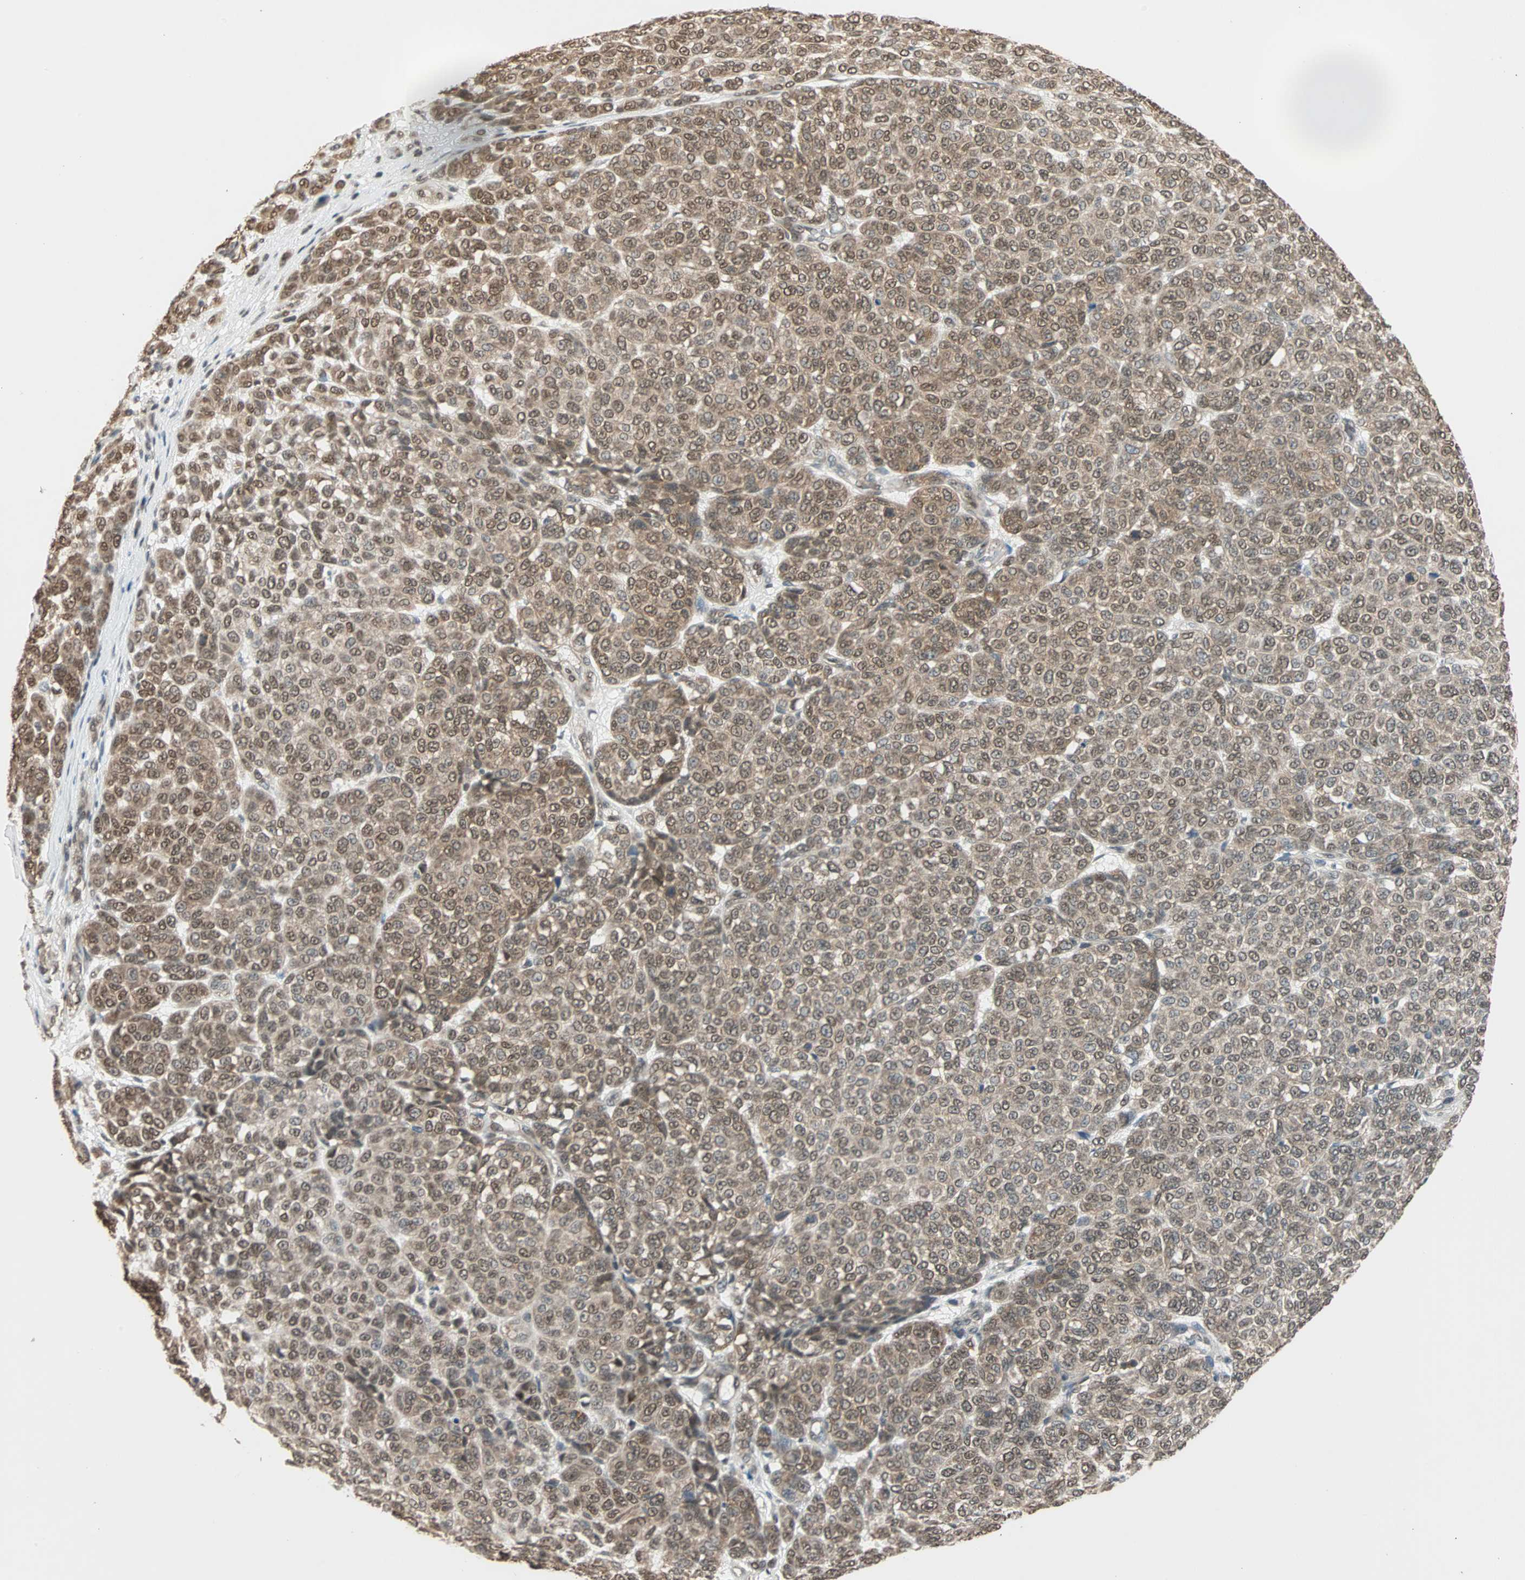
{"staining": {"intensity": "moderate", "quantity": ">75%", "location": "cytoplasmic/membranous,nuclear"}, "tissue": "melanoma", "cell_type": "Tumor cells", "image_type": "cancer", "snomed": [{"axis": "morphology", "description": "Malignant melanoma, NOS"}, {"axis": "topography", "description": "Skin"}], "caption": "Immunohistochemistry of malignant melanoma displays medium levels of moderate cytoplasmic/membranous and nuclear expression in about >75% of tumor cells. The staining was performed using DAB, with brown indicating positive protein expression. Nuclei are stained blue with hematoxylin.", "gene": "DAZAP1", "patient": {"sex": "male", "age": 59}}